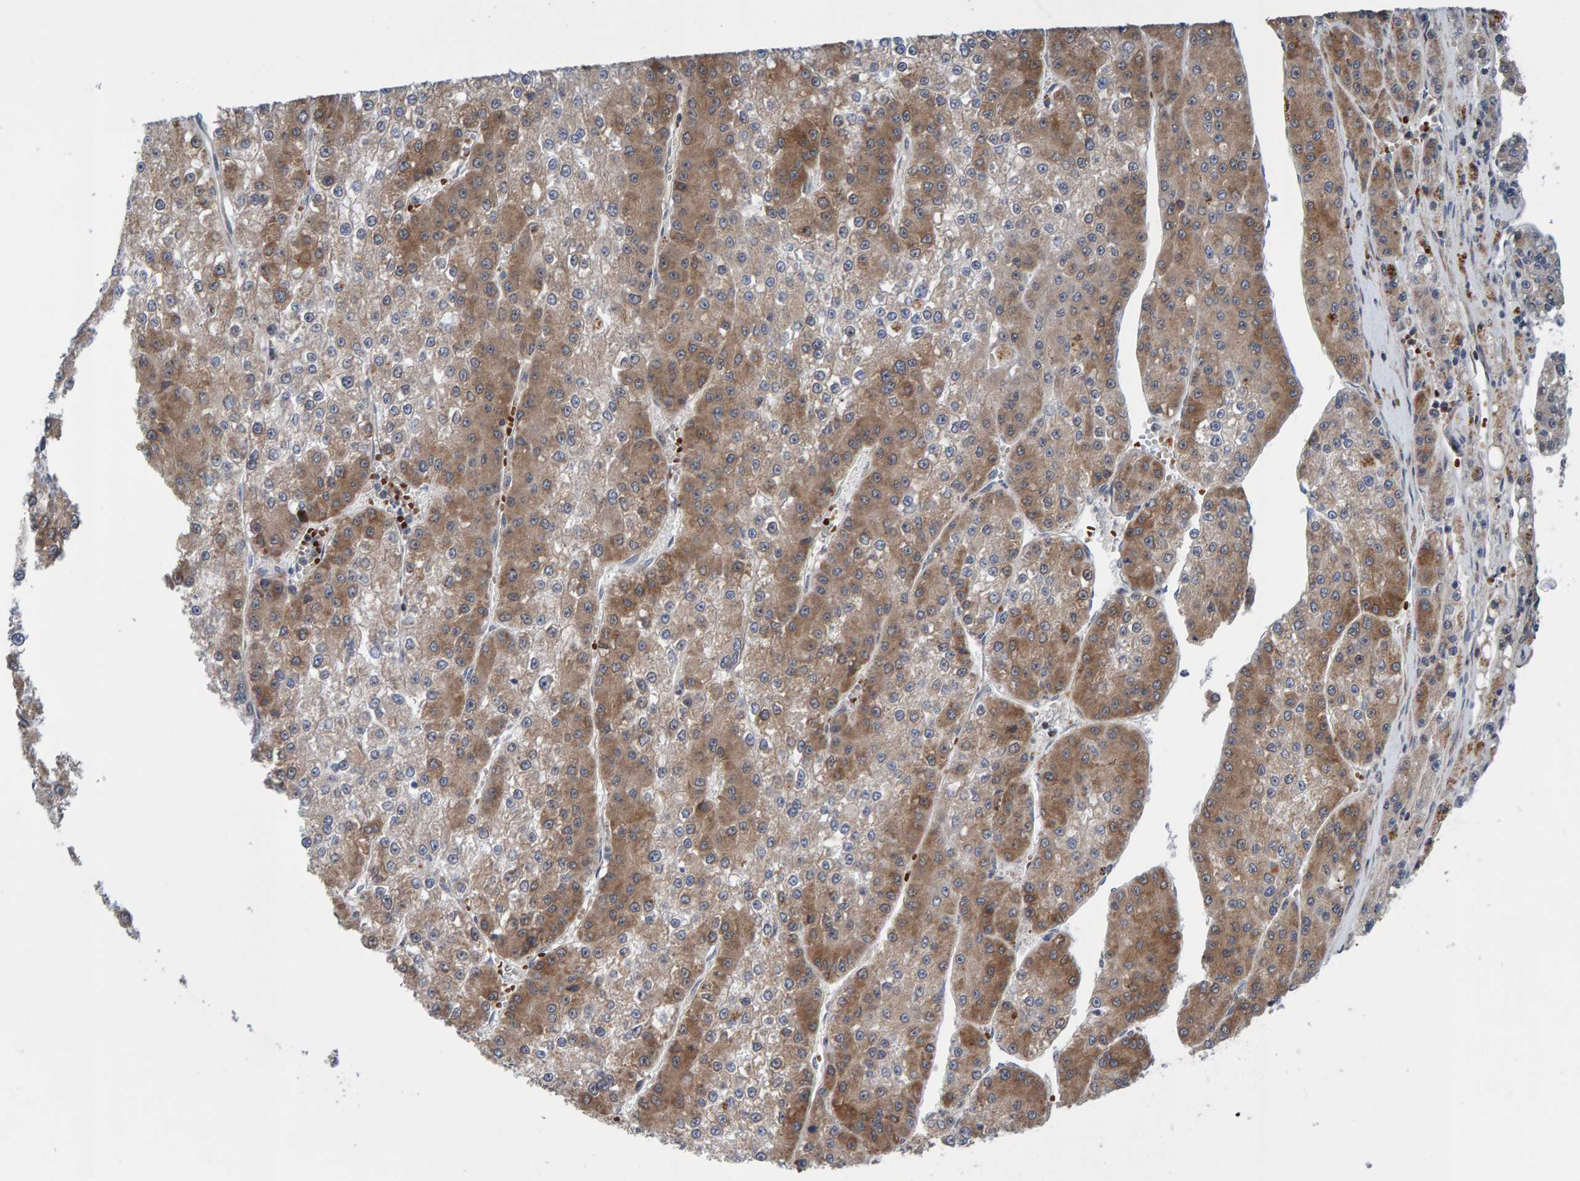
{"staining": {"intensity": "moderate", "quantity": ">75%", "location": "cytoplasmic/membranous"}, "tissue": "liver cancer", "cell_type": "Tumor cells", "image_type": "cancer", "snomed": [{"axis": "morphology", "description": "Carcinoma, Hepatocellular, NOS"}, {"axis": "topography", "description": "Liver"}], "caption": "Immunohistochemical staining of hepatocellular carcinoma (liver) exhibits moderate cytoplasmic/membranous protein positivity in about >75% of tumor cells. (DAB IHC, brown staining for protein, blue staining for nuclei).", "gene": "MFSD6L", "patient": {"sex": "female", "age": 73}}